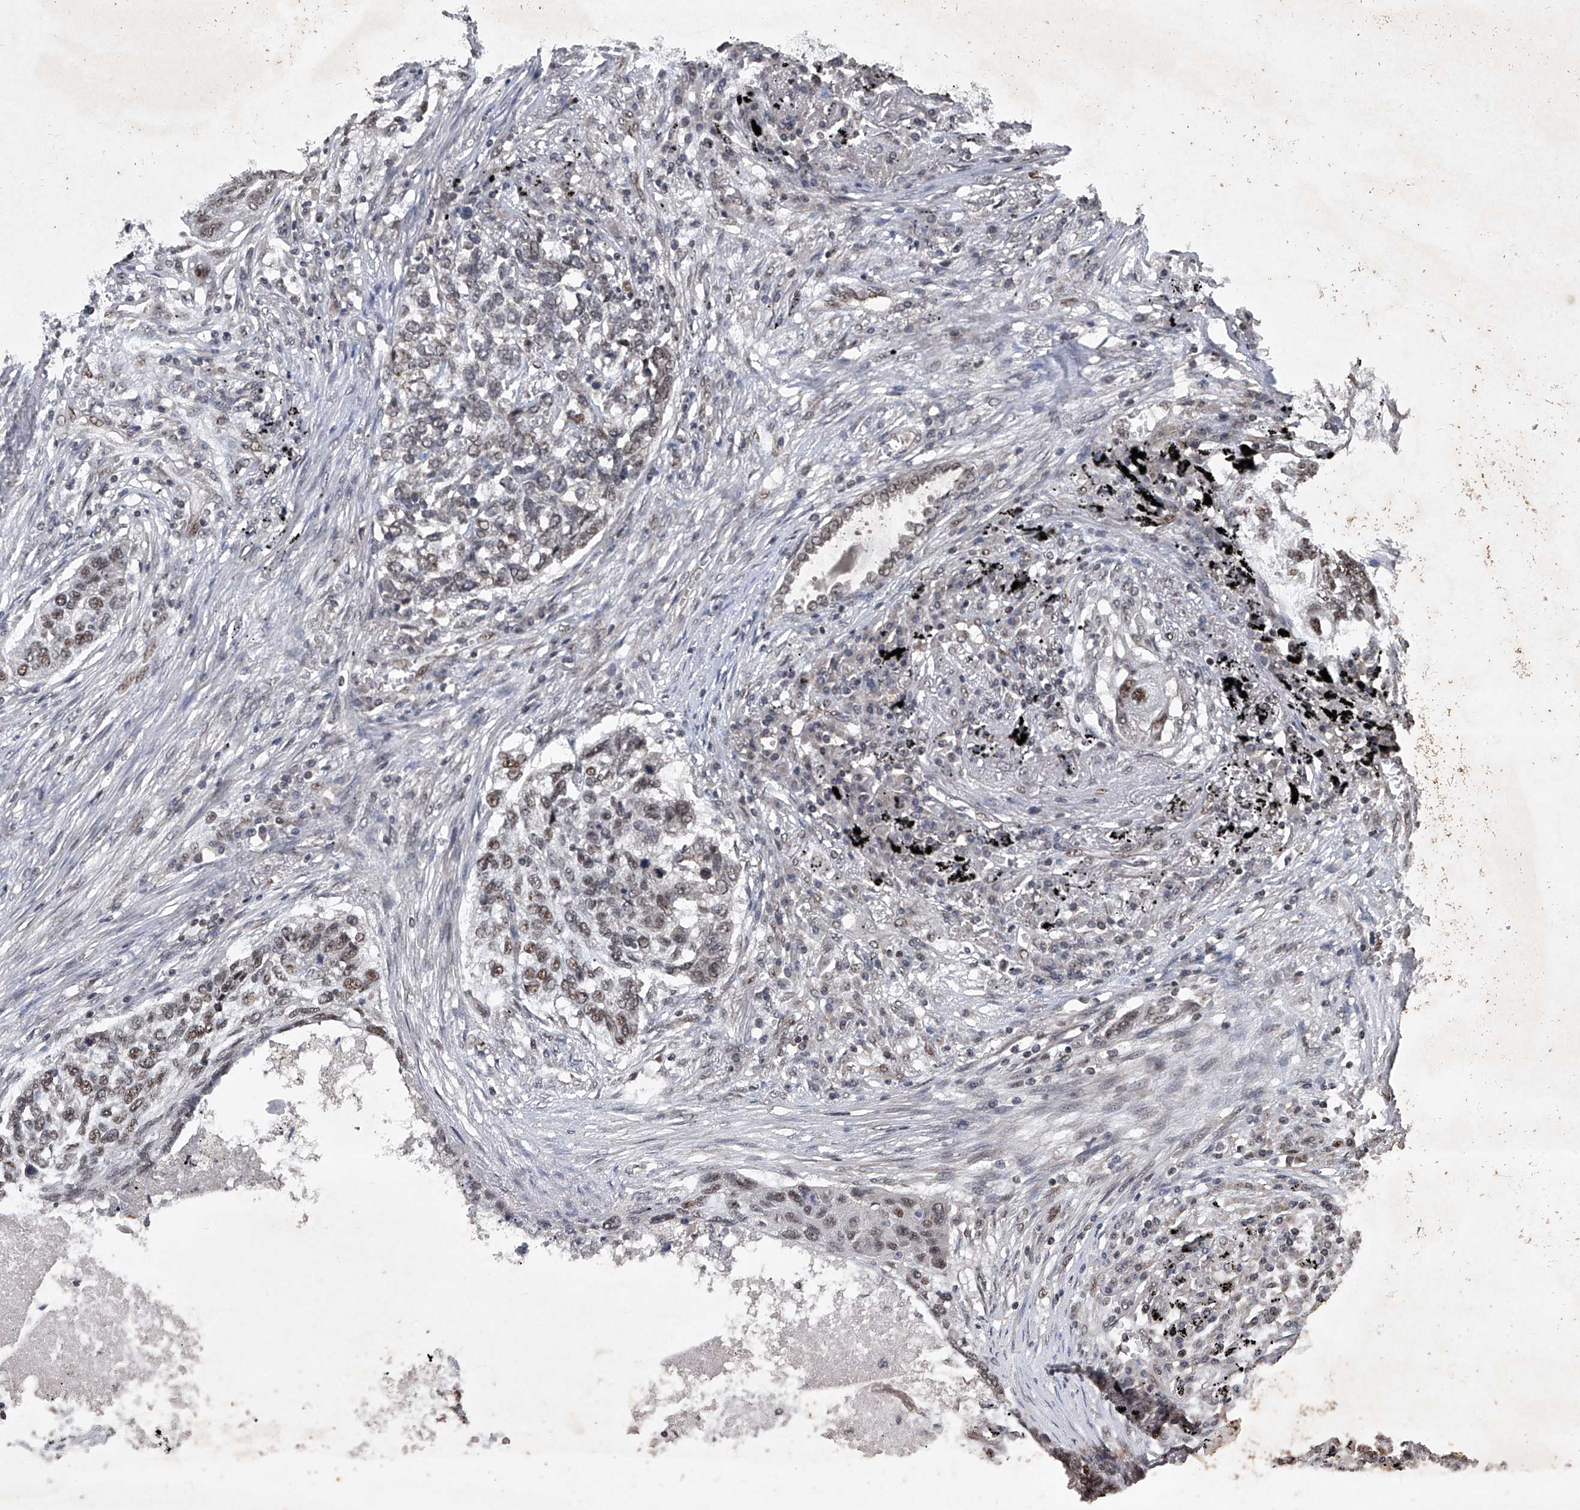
{"staining": {"intensity": "weak", "quantity": ">75%", "location": "nuclear"}, "tissue": "lung cancer", "cell_type": "Tumor cells", "image_type": "cancer", "snomed": [{"axis": "morphology", "description": "Squamous cell carcinoma, NOS"}, {"axis": "topography", "description": "Lung"}], "caption": "Immunohistochemistry (IHC) micrograph of human squamous cell carcinoma (lung) stained for a protein (brown), which exhibits low levels of weak nuclear positivity in about >75% of tumor cells.", "gene": "DDX39B", "patient": {"sex": "female", "age": 63}}